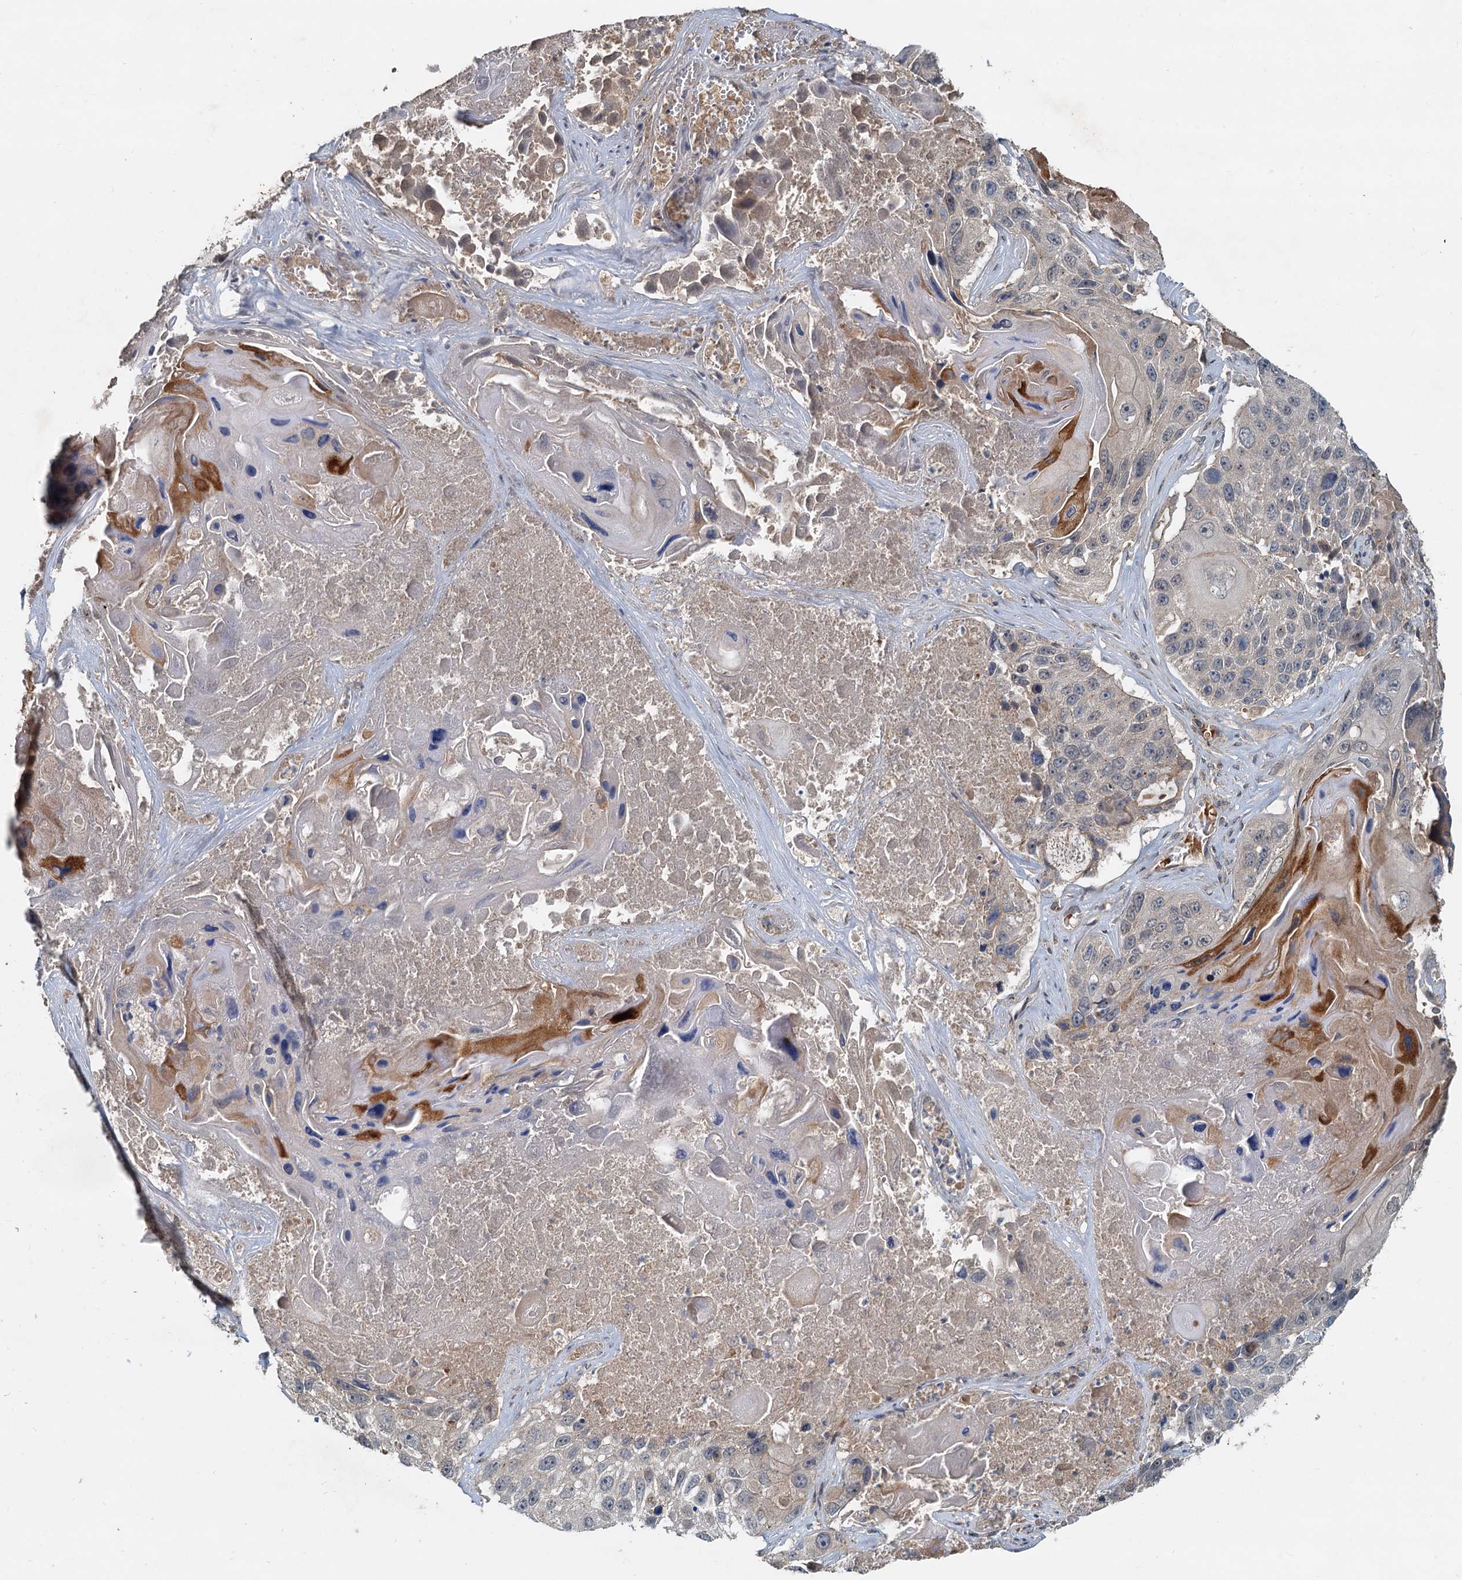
{"staining": {"intensity": "weak", "quantity": "<25%", "location": "cytoplasmic/membranous"}, "tissue": "lung cancer", "cell_type": "Tumor cells", "image_type": "cancer", "snomed": [{"axis": "morphology", "description": "Squamous cell carcinoma, NOS"}, {"axis": "topography", "description": "Lung"}], "caption": "An immunohistochemistry (IHC) histopathology image of lung cancer (squamous cell carcinoma) is shown. There is no staining in tumor cells of lung cancer (squamous cell carcinoma).", "gene": "CEP68", "patient": {"sex": "male", "age": 61}}